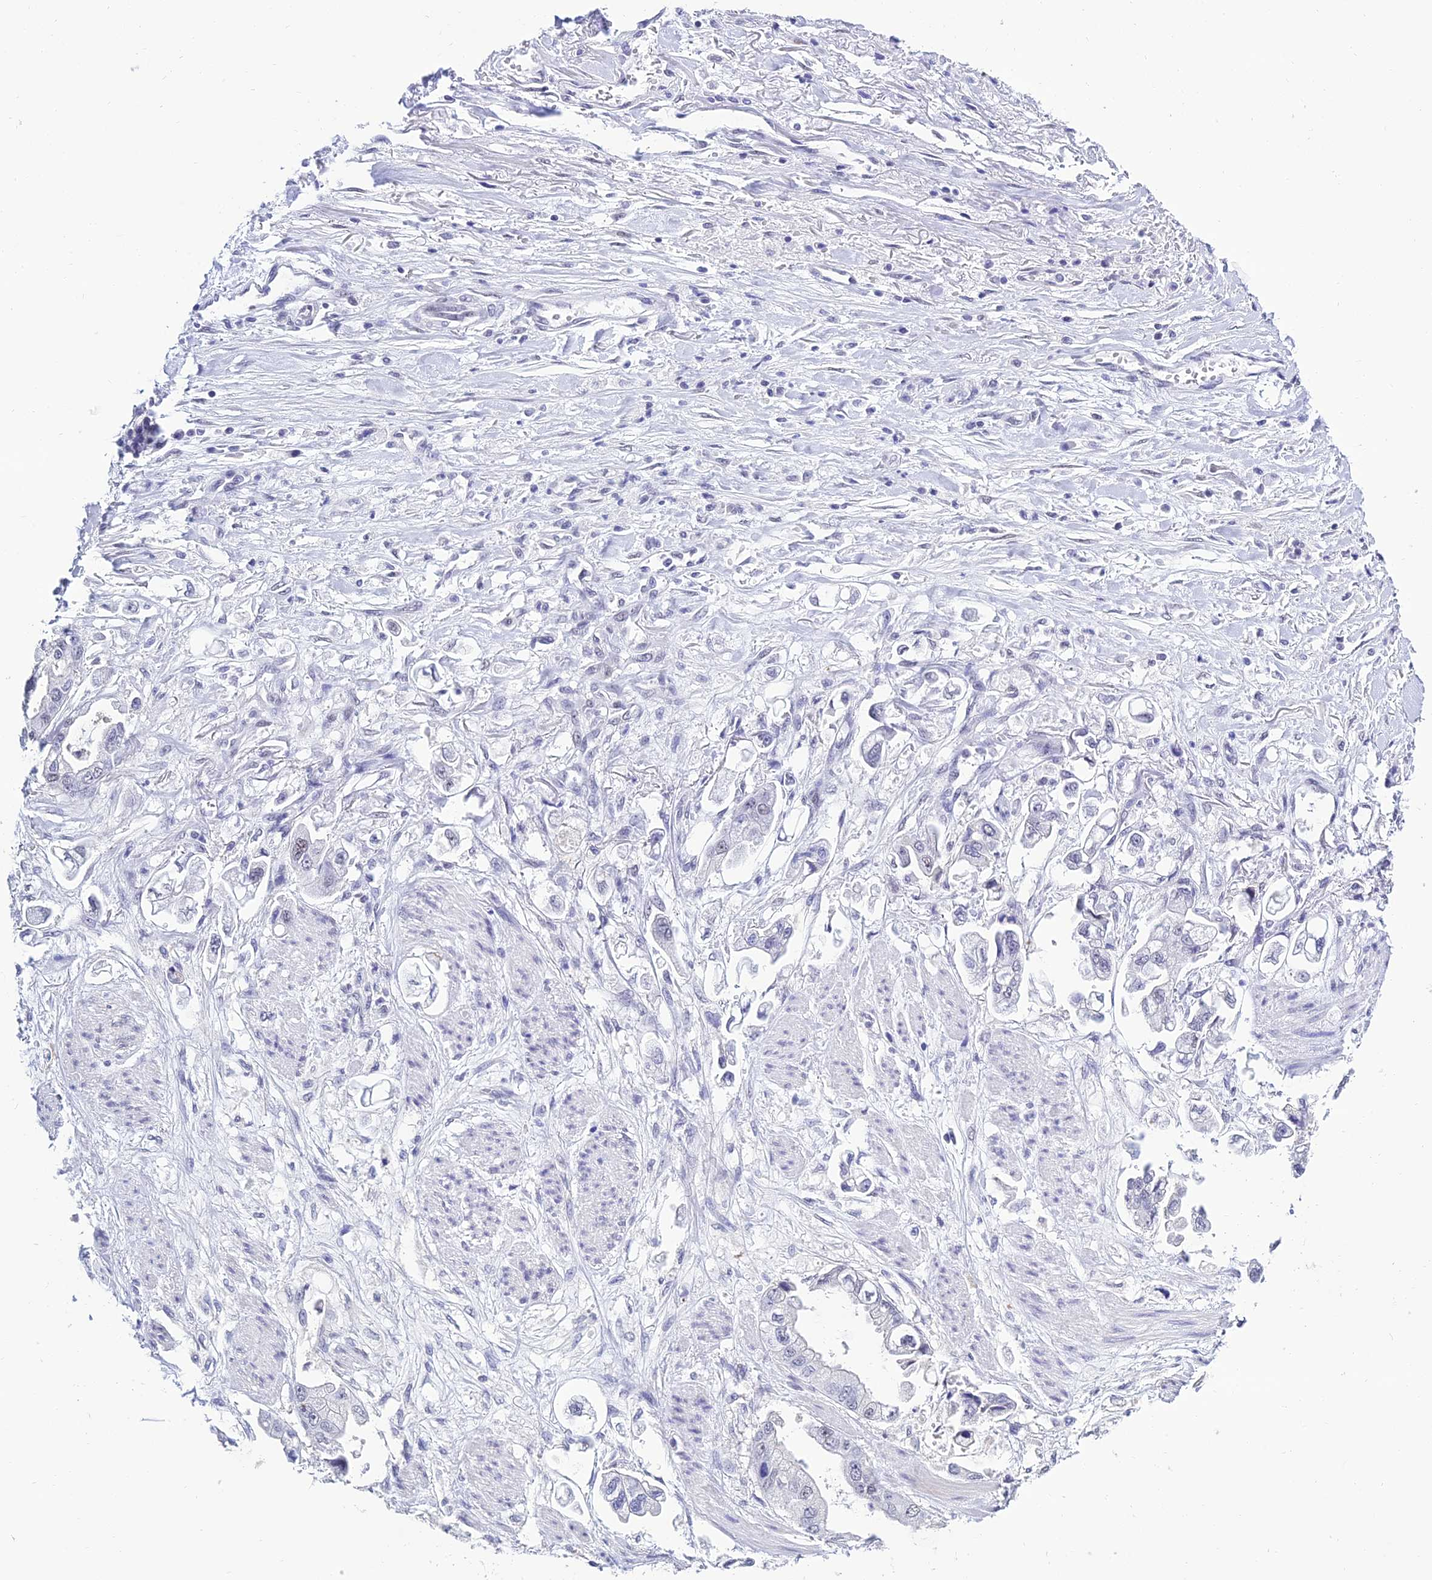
{"staining": {"intensity": "negative", "quantity": "none", "location": "none"}, "tissue": "stomach cancer", "cell_type": "Tumor cells", "image_type": "cancer", "snomed": [{"axis": "morphology", "description": "Adenocarcinoma, NOS"}, {"axis": "topography", "description": "Stomach"}], "caption": "Stomach adenocarcinoma was stained to show a protein in brown. There is no significant expression in tumor cells.", "gene": "PPP4R2", "patient": {"sex": "male", "age": 62}}